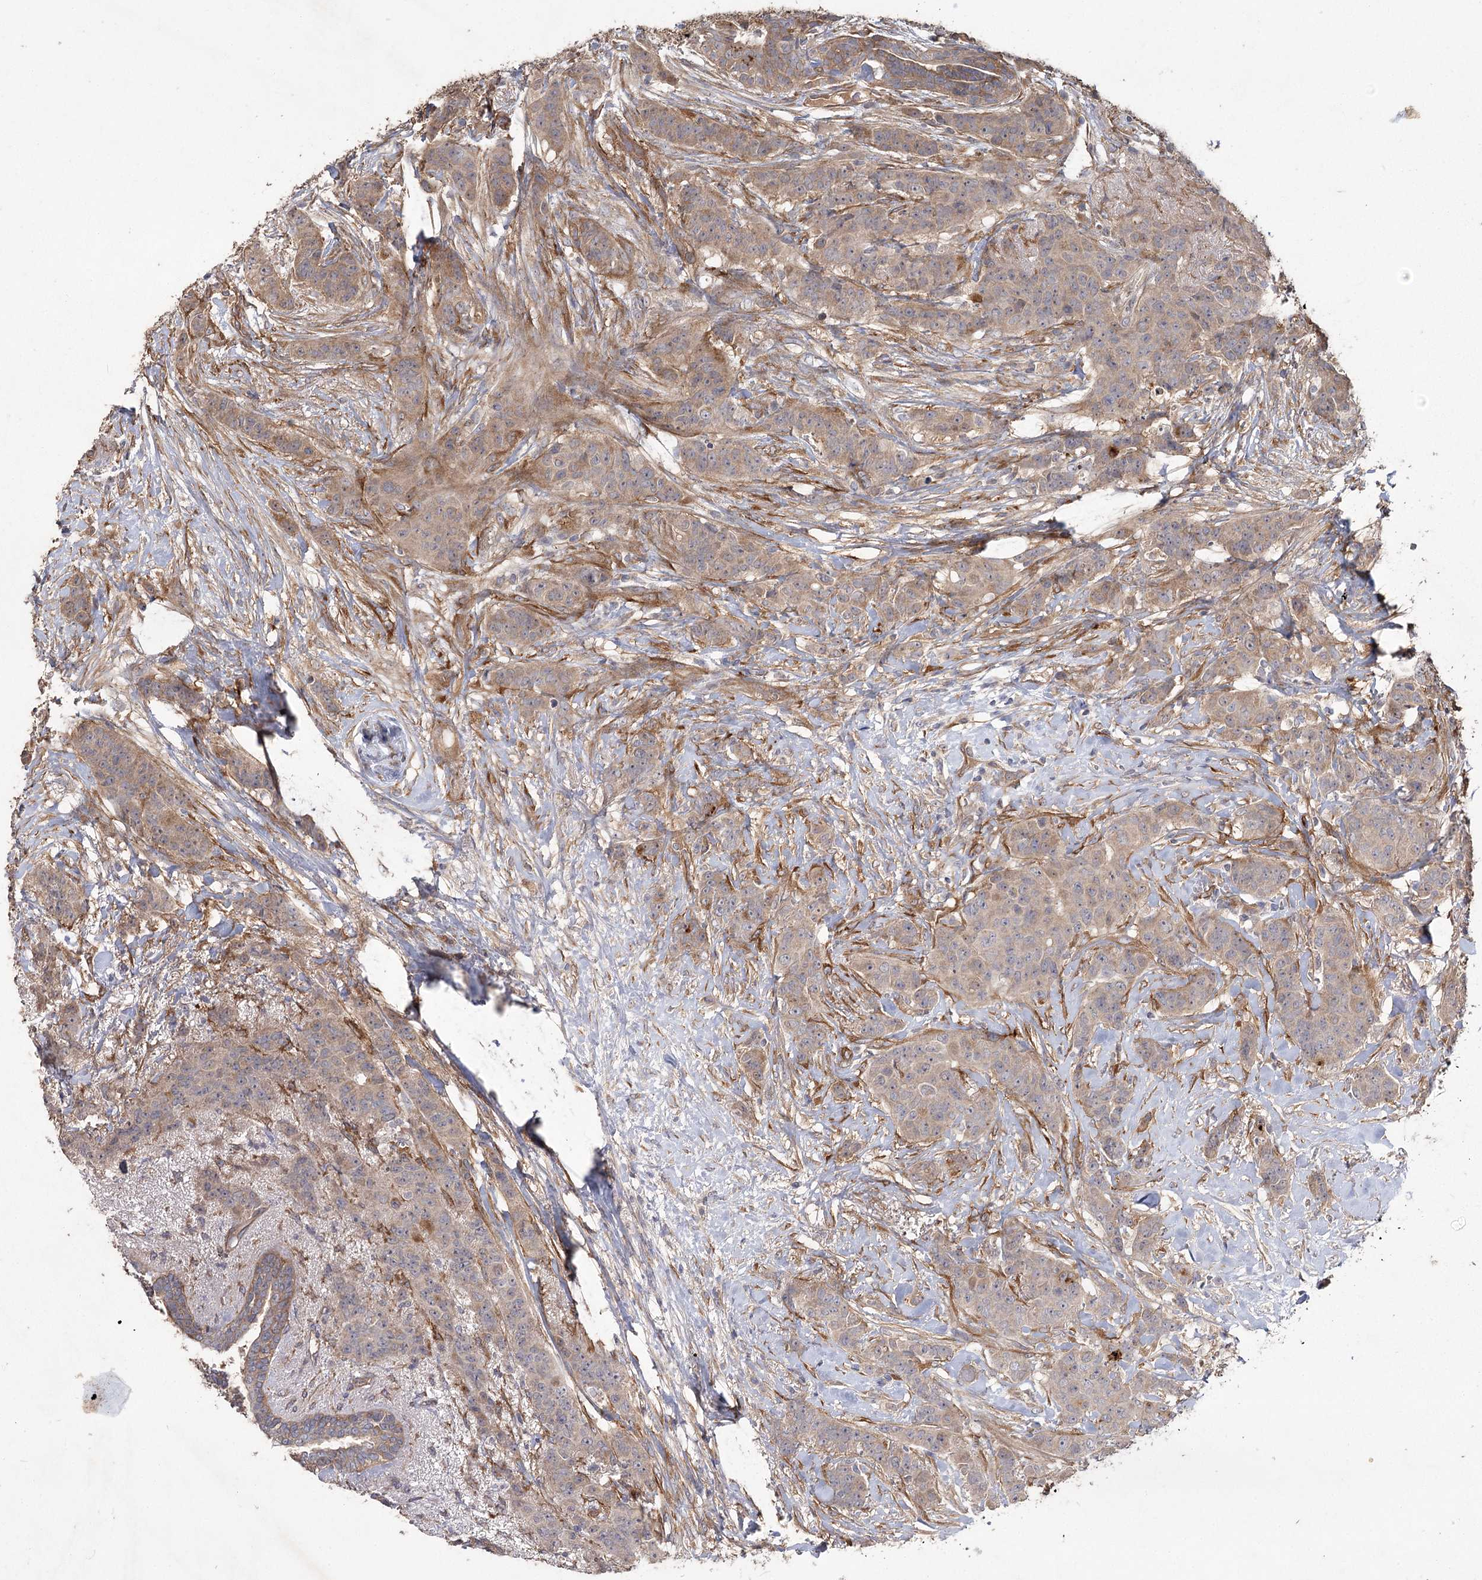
{"staining": {"intensity": "weak", "quantity": "<25%", "location": "cytoplasmic/membranous"}, "tissue": "breast cancer", "cell_type": "Tumor cells", "image_type": "cancer", "snomed": [{"axis": "morphology", "description": "Duct carcinoma"}, {"axis": "topography", "description": "Breast"}], "caption": "Human breast cancer (infiltrating ductal carcinoma) stained for a protein using immunohistochemistry (IHC) exhibits no expression in tumor cells.", "gene": "RIN2", "patient": {"sex": "female", "age": 40}}